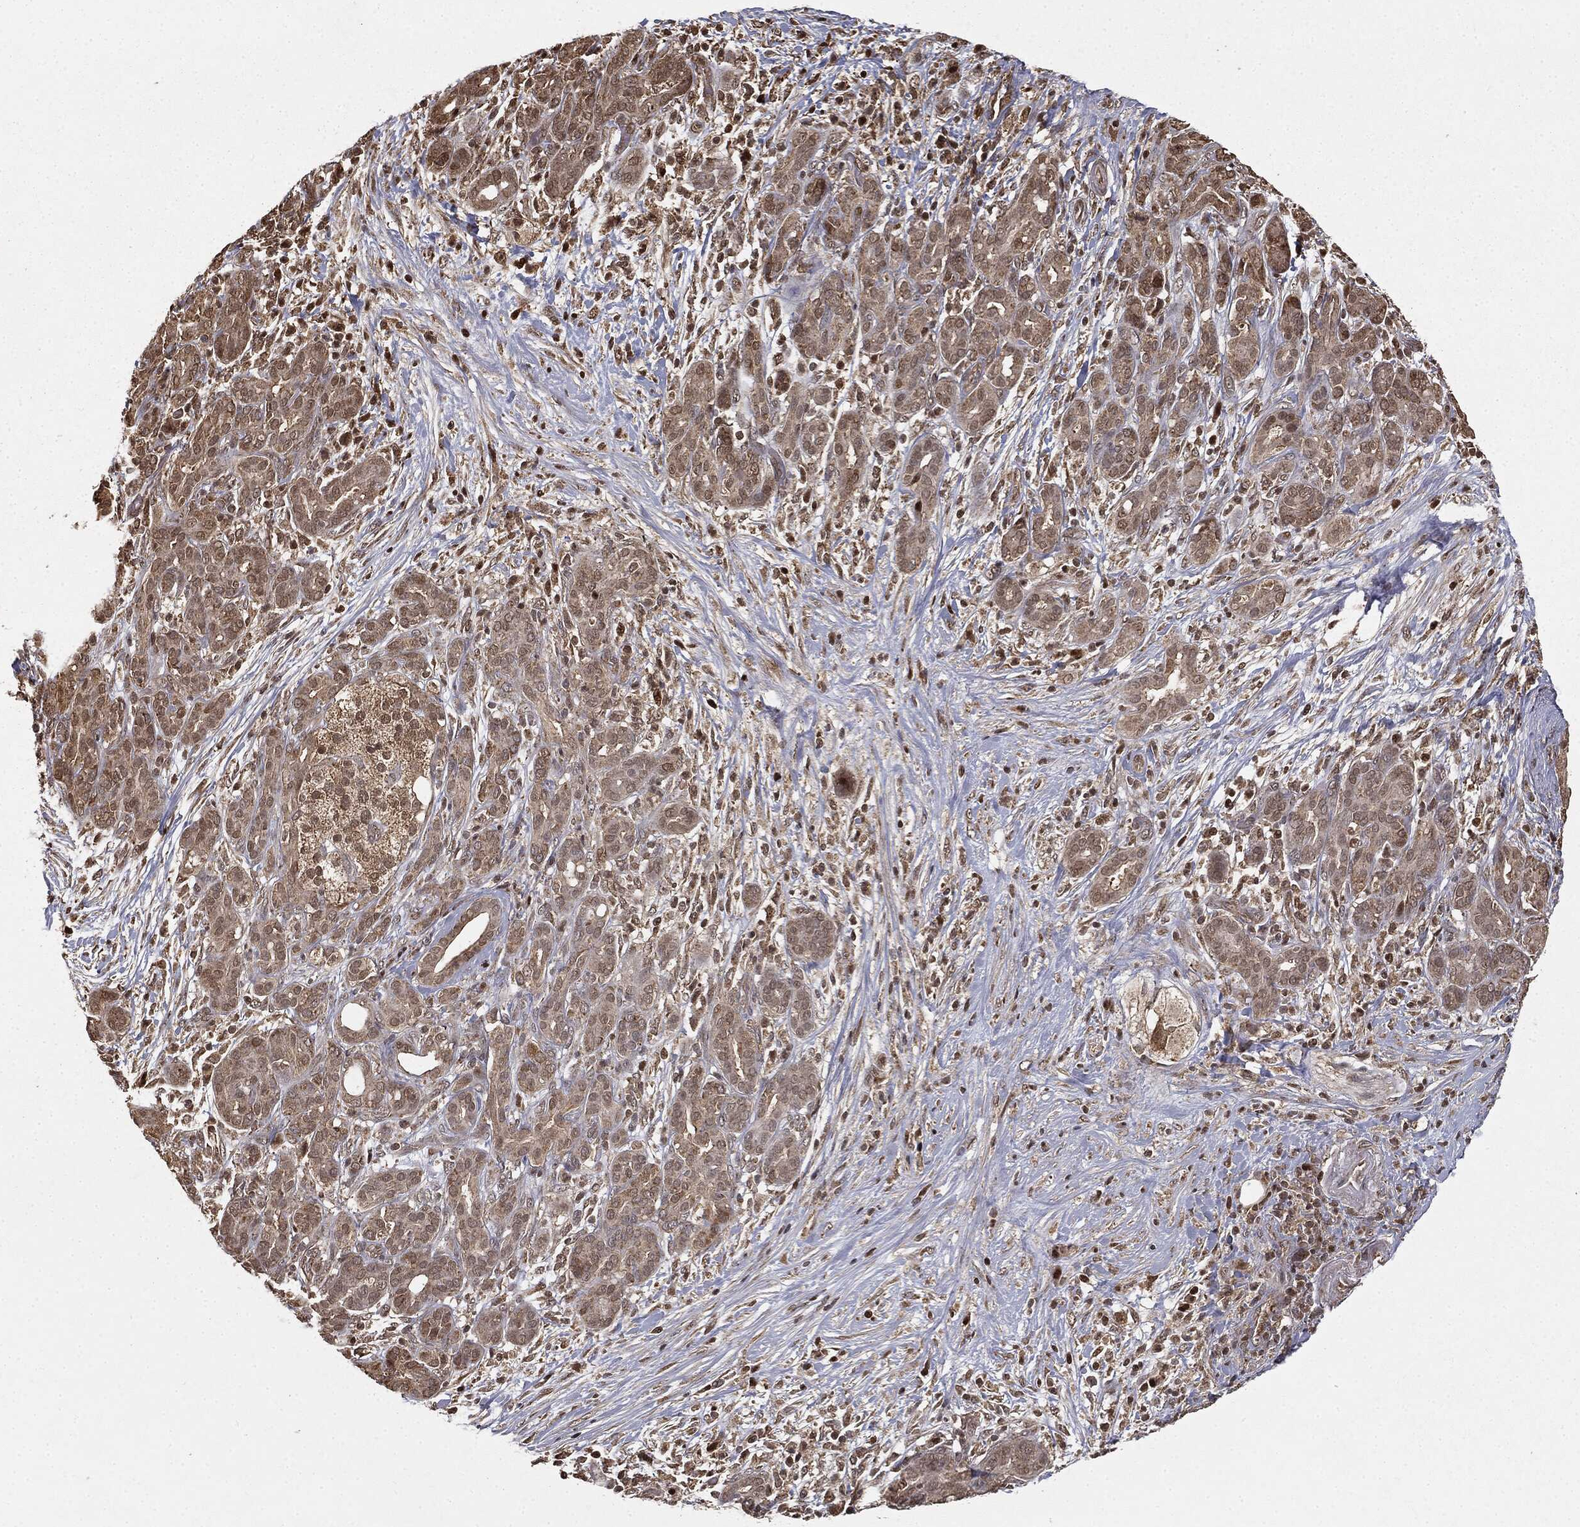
{"staining": {"intensity": "moderate", "quantity": "25%-75%", "location": "cytoplasmic/membranous,nuclear"}, "tissue": "pancreatic cancer", "cell_type": "Tumor cells", "image_type": "cancer", "snomed": [{"axis": "morphology", "description": "Adenocarcinoma, NOS"}, {"axis": "topography", "description": "Pancreas"}], "caption": "Pancreatic cancer (adenocarcinoma) stained with a protein marker demonstrates moderate staining in tumor cells.", "gene": "ZNHIT6", "patient": {"sex": "male", "age": 44}}